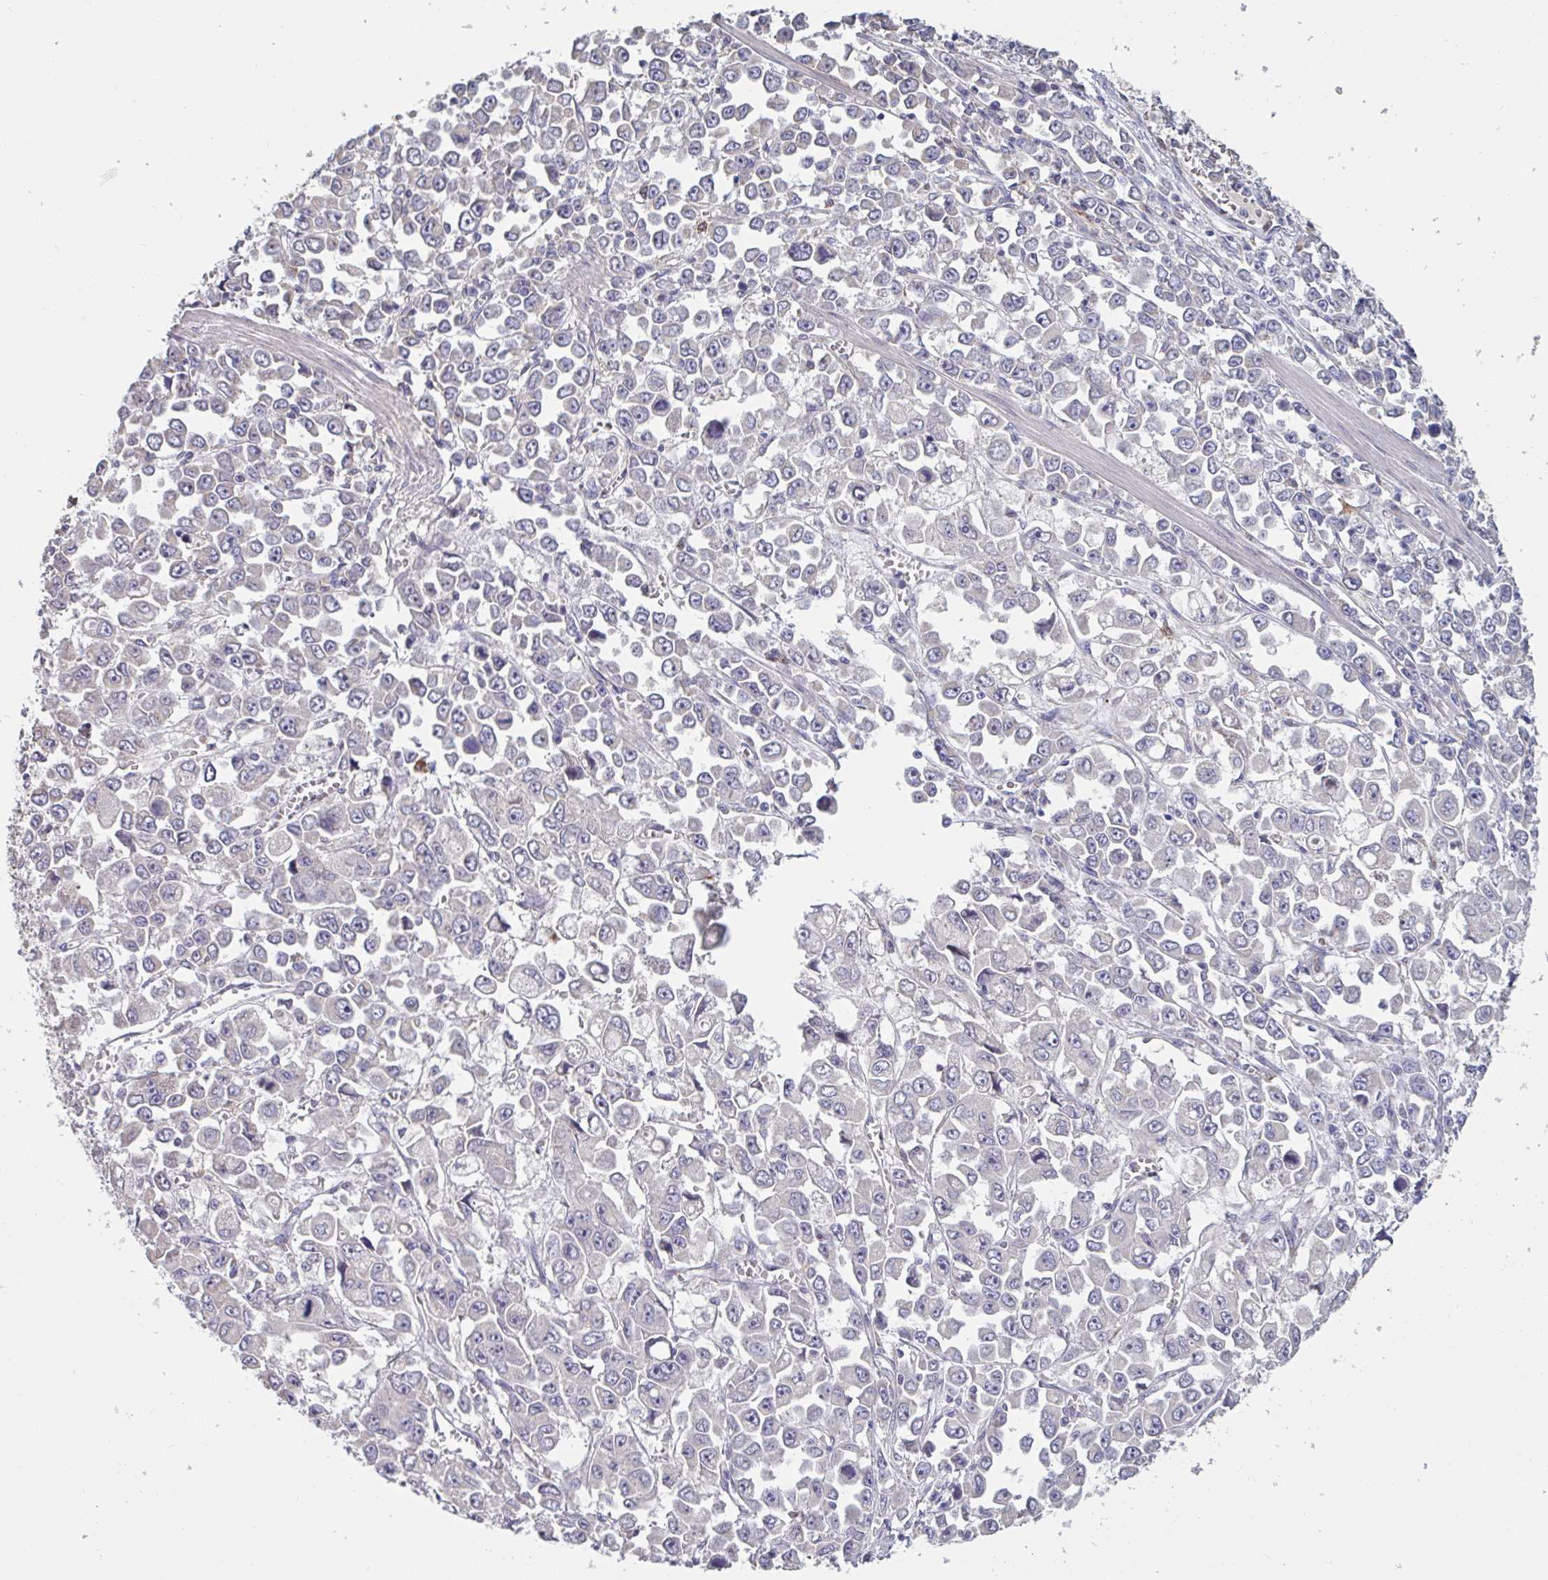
{"staining": {"intensity": "negative", "quantity": "none", "location": "none"}, "tissue": "stomach cancer", "cell_type": "Tumor cells", "image_type": "cancer", "snomed": [{"axis": "morphology", "description": "Adenocarcinoma, NOS"}, {"axis": "topography", "description": "Stomach, upper"}], "caption": "DAB immunohistochemical staining of human stomach adenocarcinoma demonstrates no significant staining in tumor cells.", "gene": "CD1E", "patient": {"sex": "male", "age": 70}}